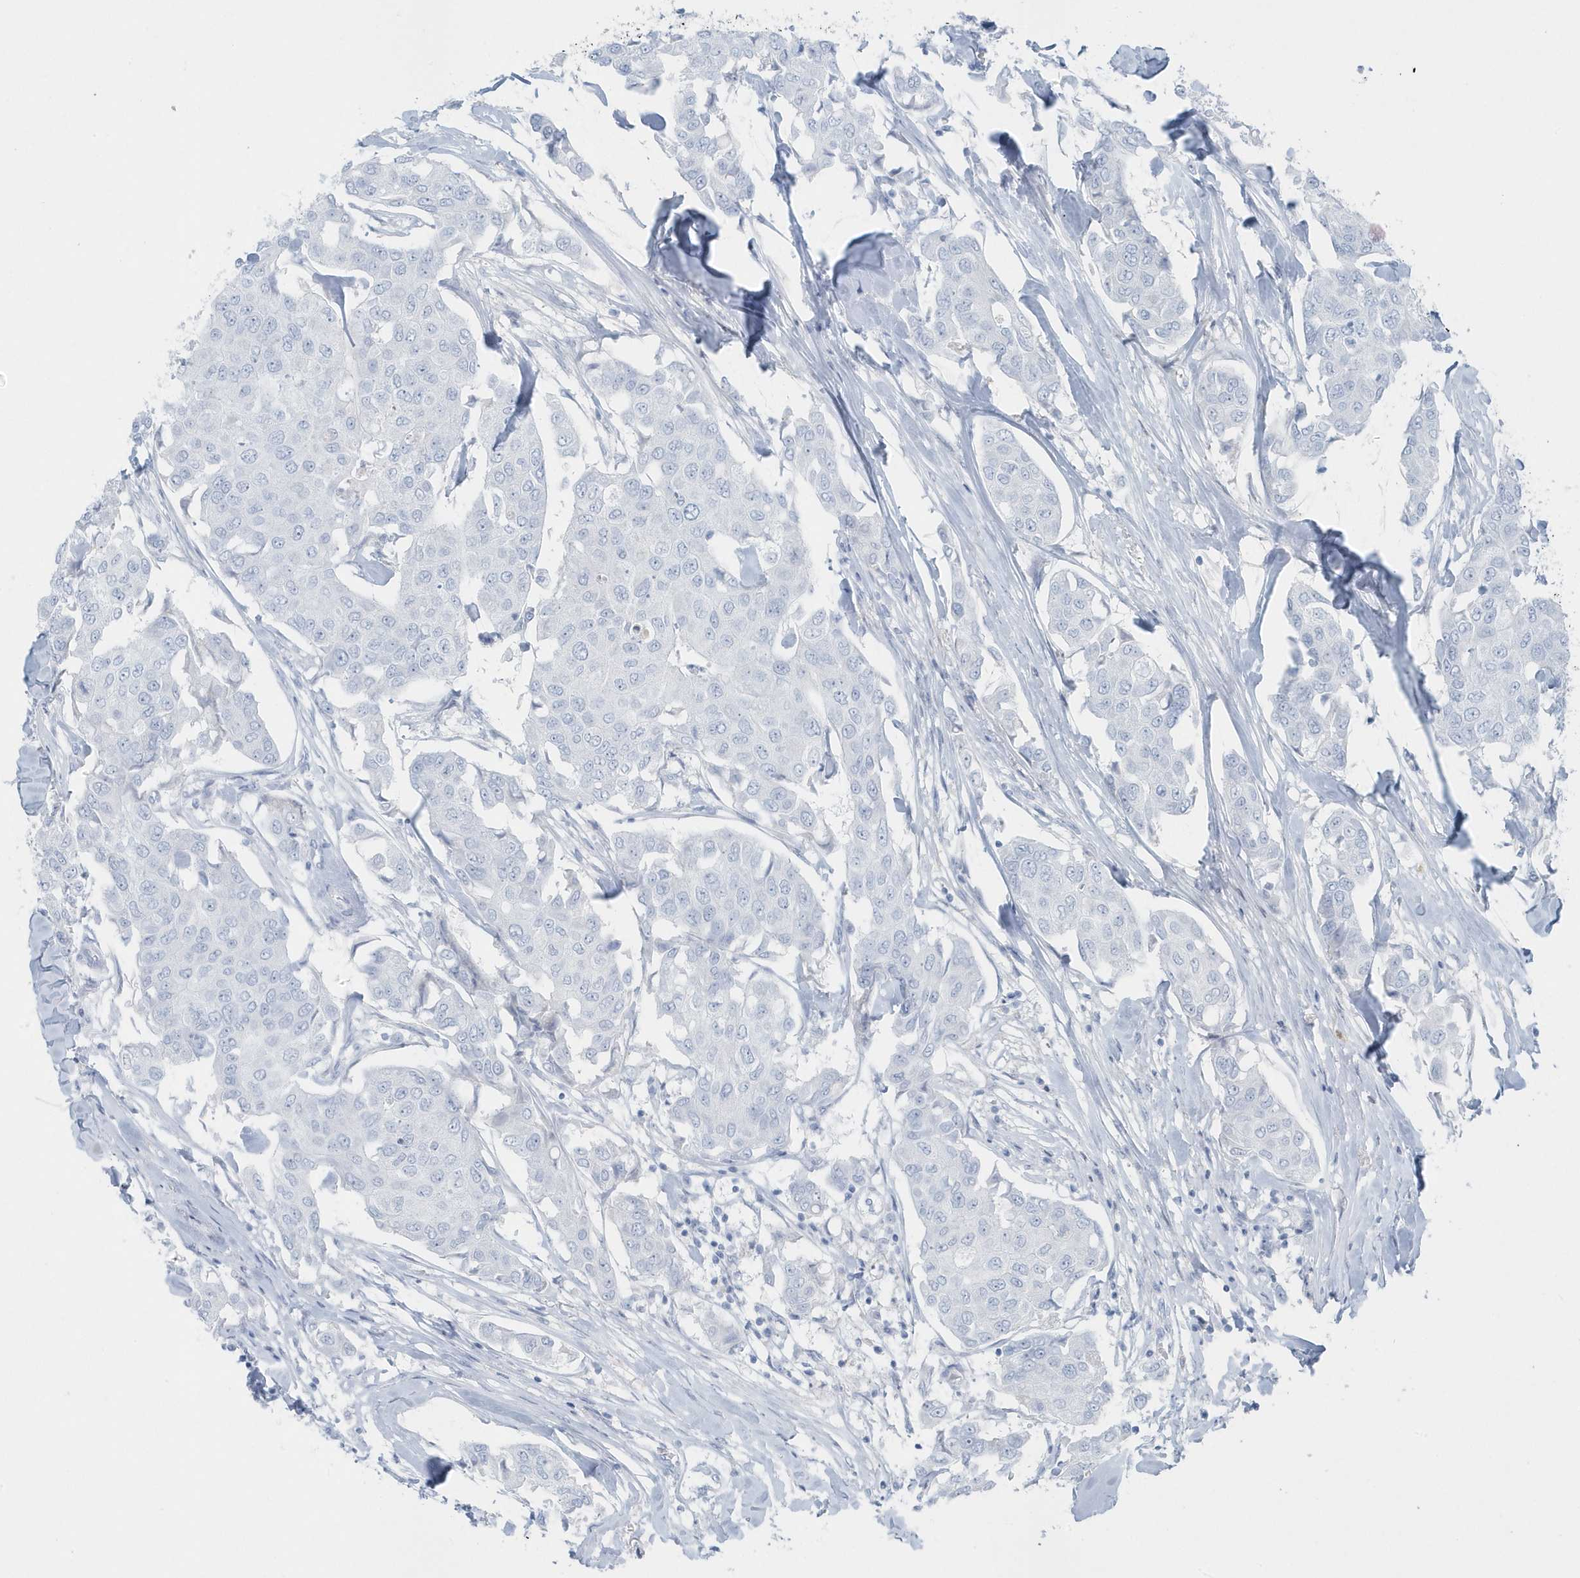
{"staining": {"intensity": "negative", "quantity": "none", "location": "none"}, "tissue": "breast cancer", "cell_type": "Tumor cells", "image_type": "cancer", "snomed": [{"axis": "morphology", "description": "Duct carcinoma"}, {"axis": "topography", "description": "Breast"}], "caption": "Tumor cells are negative for protein expression in human breast invasive ductal carcinoma.", "gene": "FAM98A", "patient": {"sex": "female", "age": 80}}